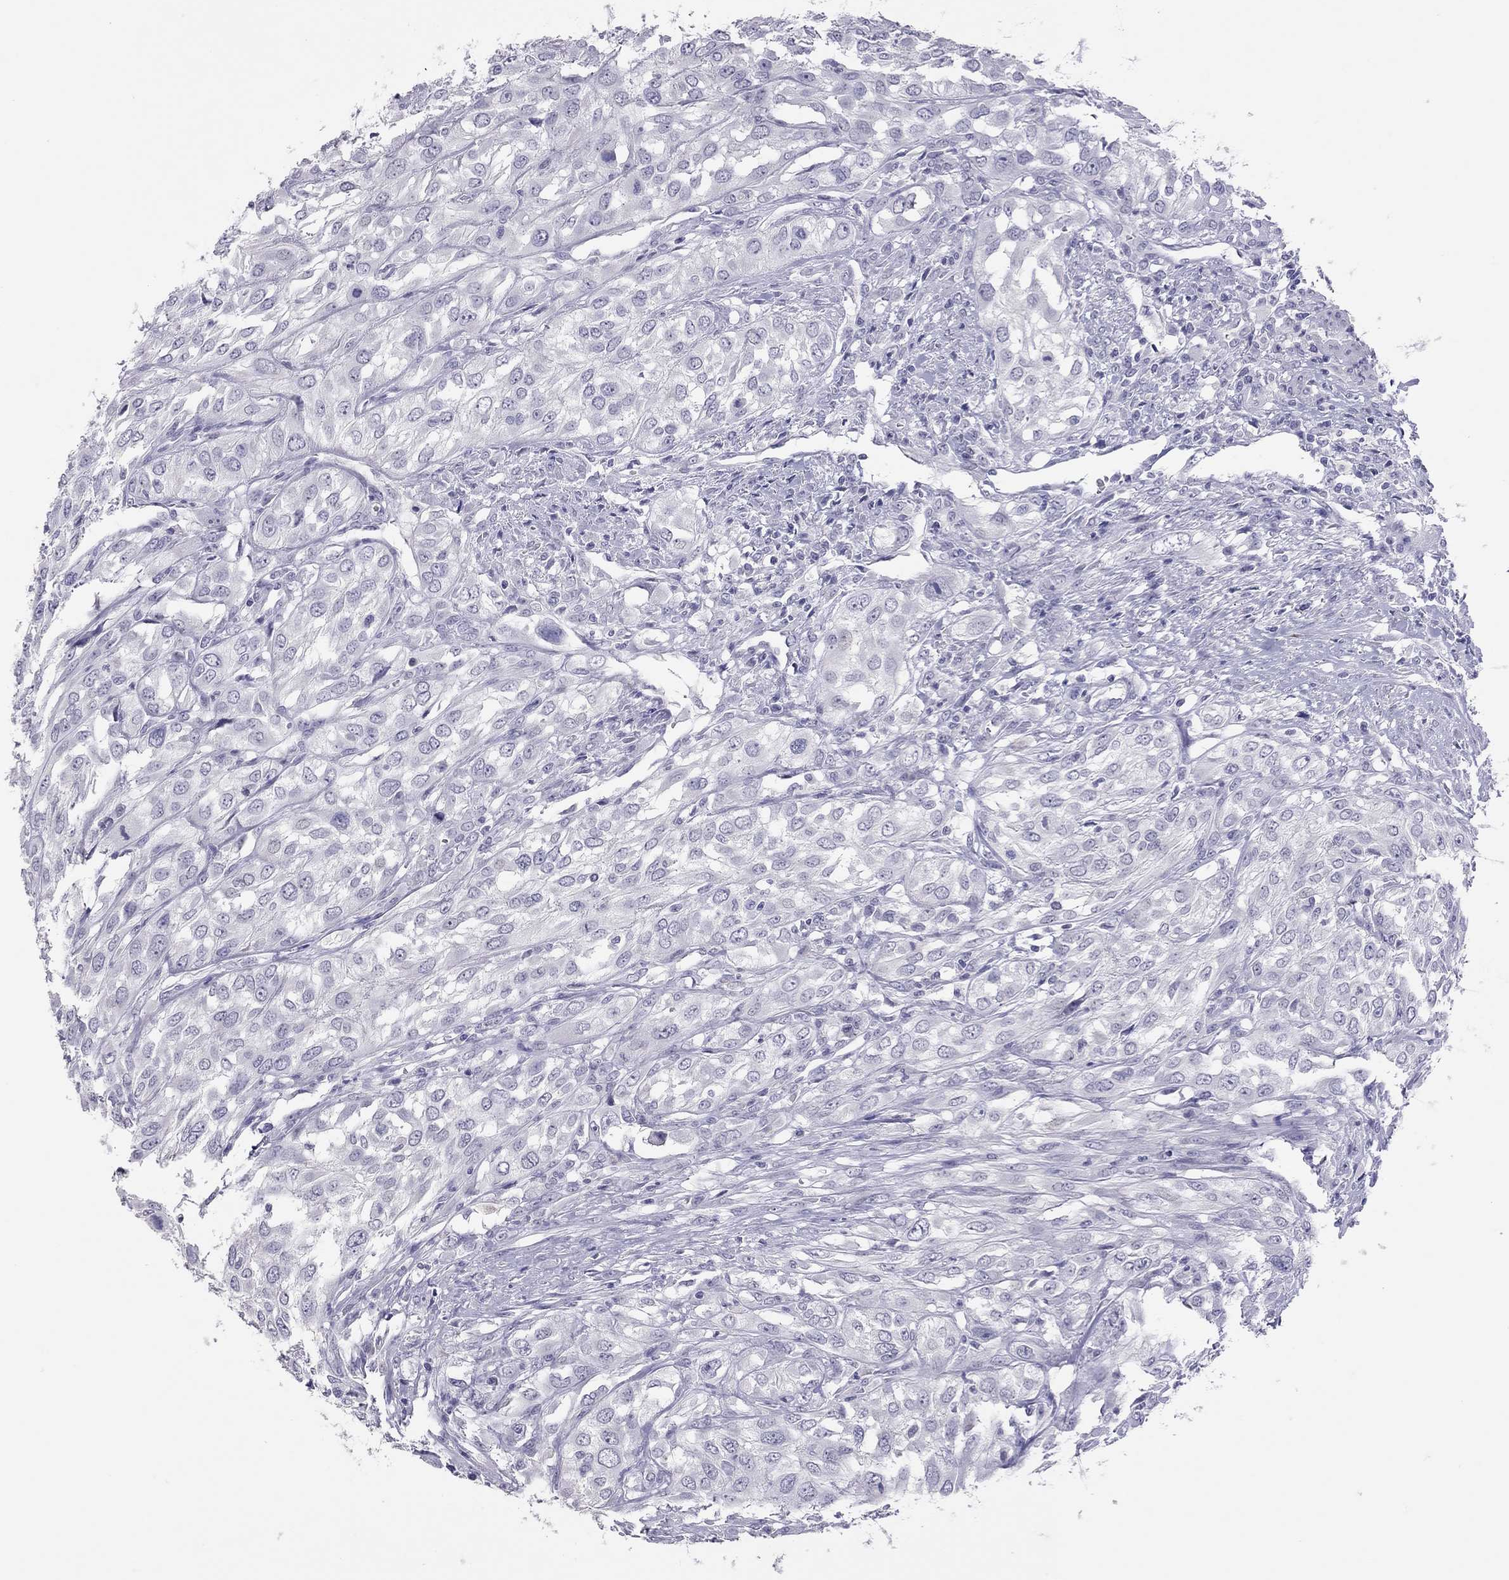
{"staining": {"intensity": "negative", "quantity": "none", "location": "none"}, "tissue": "urothelial cancer", "cell_type": "Tumor cells", "image_type": "cancer", "snomed": [{"axis": "morphology", "description": "Urothelial carcinoma, High grade"}, {"axis": "topography", "description": "Urinary bladder"}], "caption": "DAB (3,3'-diaminobenzidine) immunohistochemical staining of urothelial carcinoma (high-grade) exhibits no significant expression in tumor cells.", "gene": "MUC16", "patient": {"sex": "male", "age": 67}}